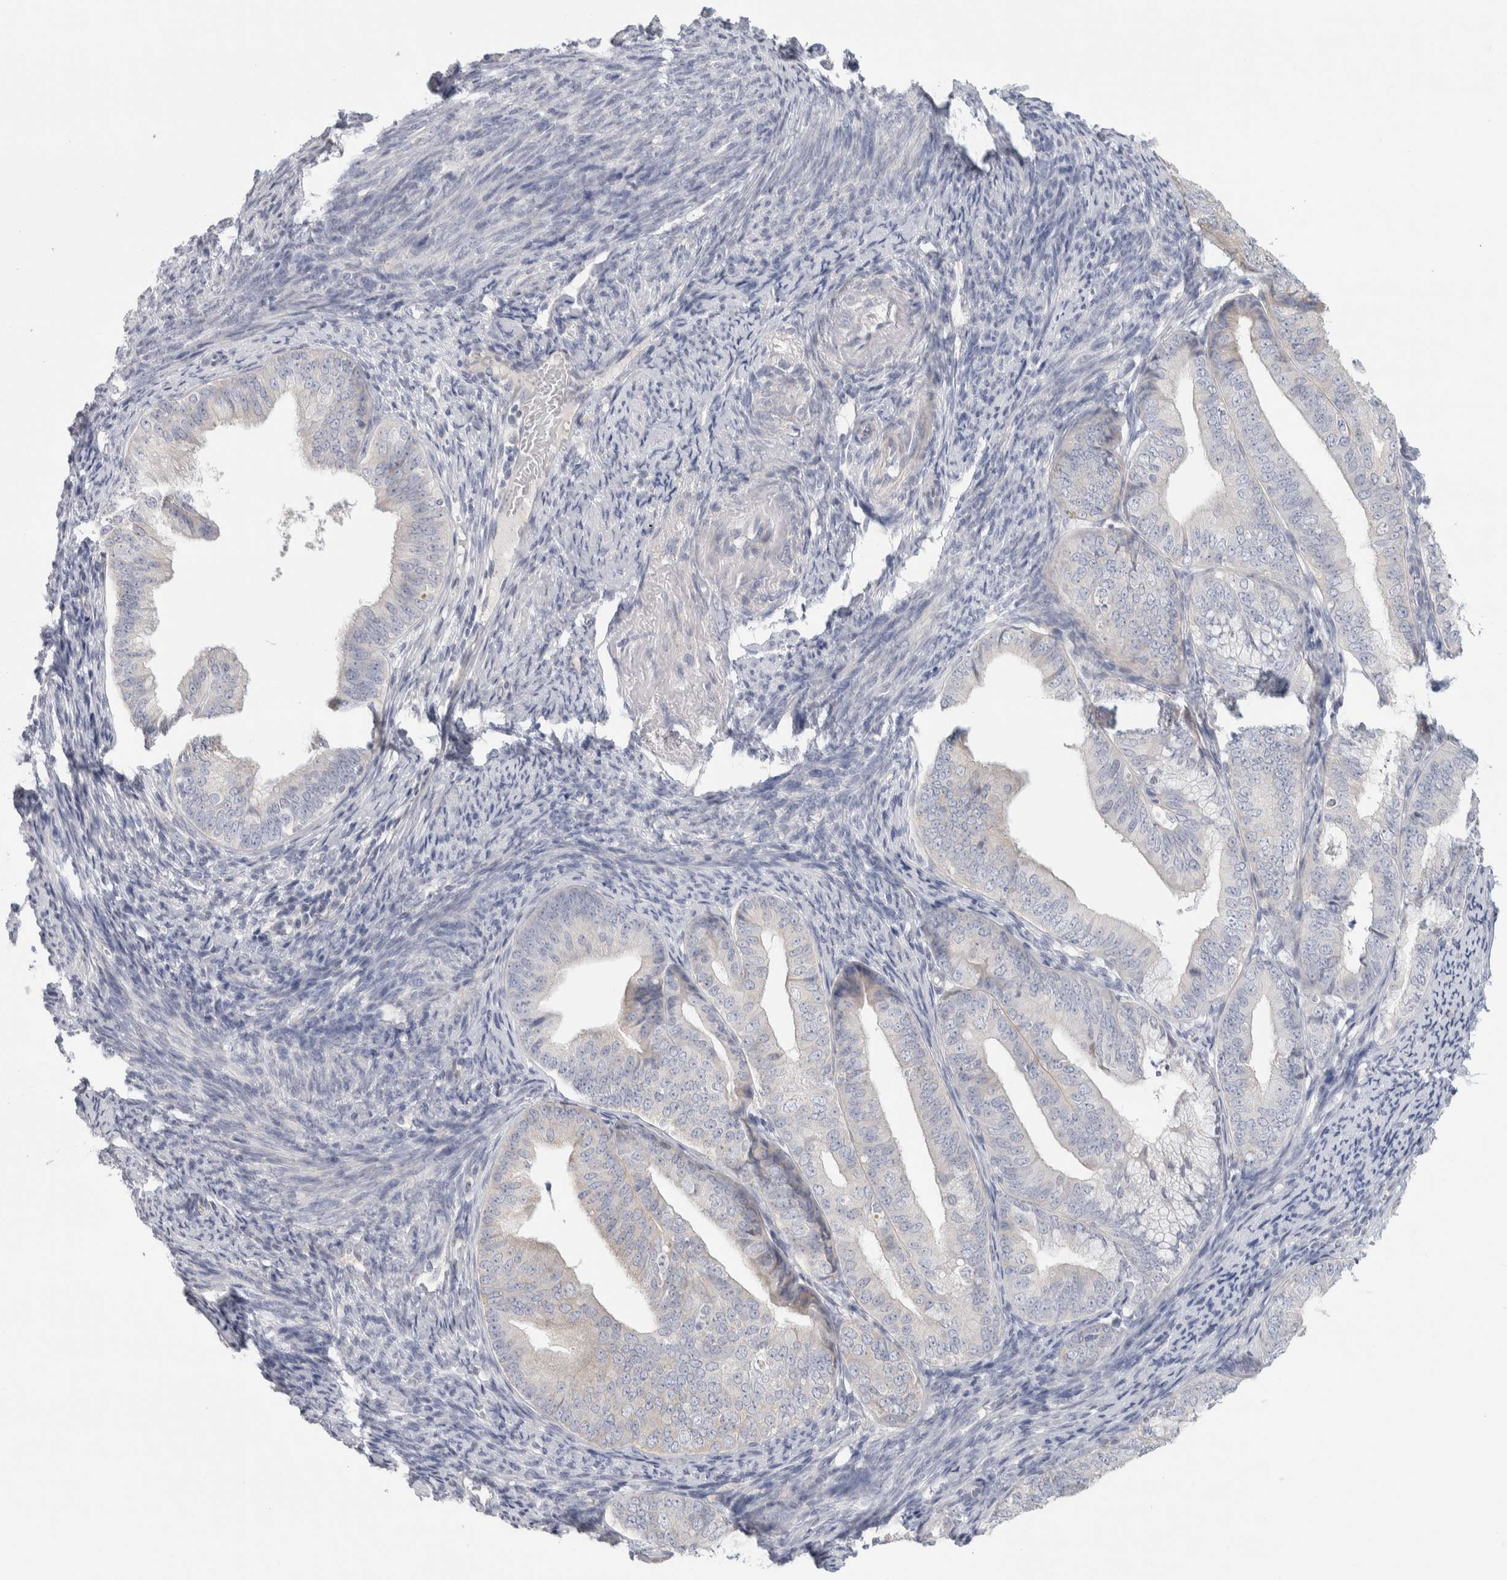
{"staining": {"intensity": "negative", "quantity": "none", "location": "none"}, "tissue": "endometrial cancer", "cell_type": "Tumor cells", "image_type": "cancer", "snomed": [{"axis": "morphology", "description": "Adenocarcinoma, NOS"}, {"axis": "topography", "description": "Endometrium"}], "caption": "IHC of endometrial cancer demonstrates no expression in tumor cells.", "gene": "DCXR", "patient": {"sex": "female", "age": 63}}